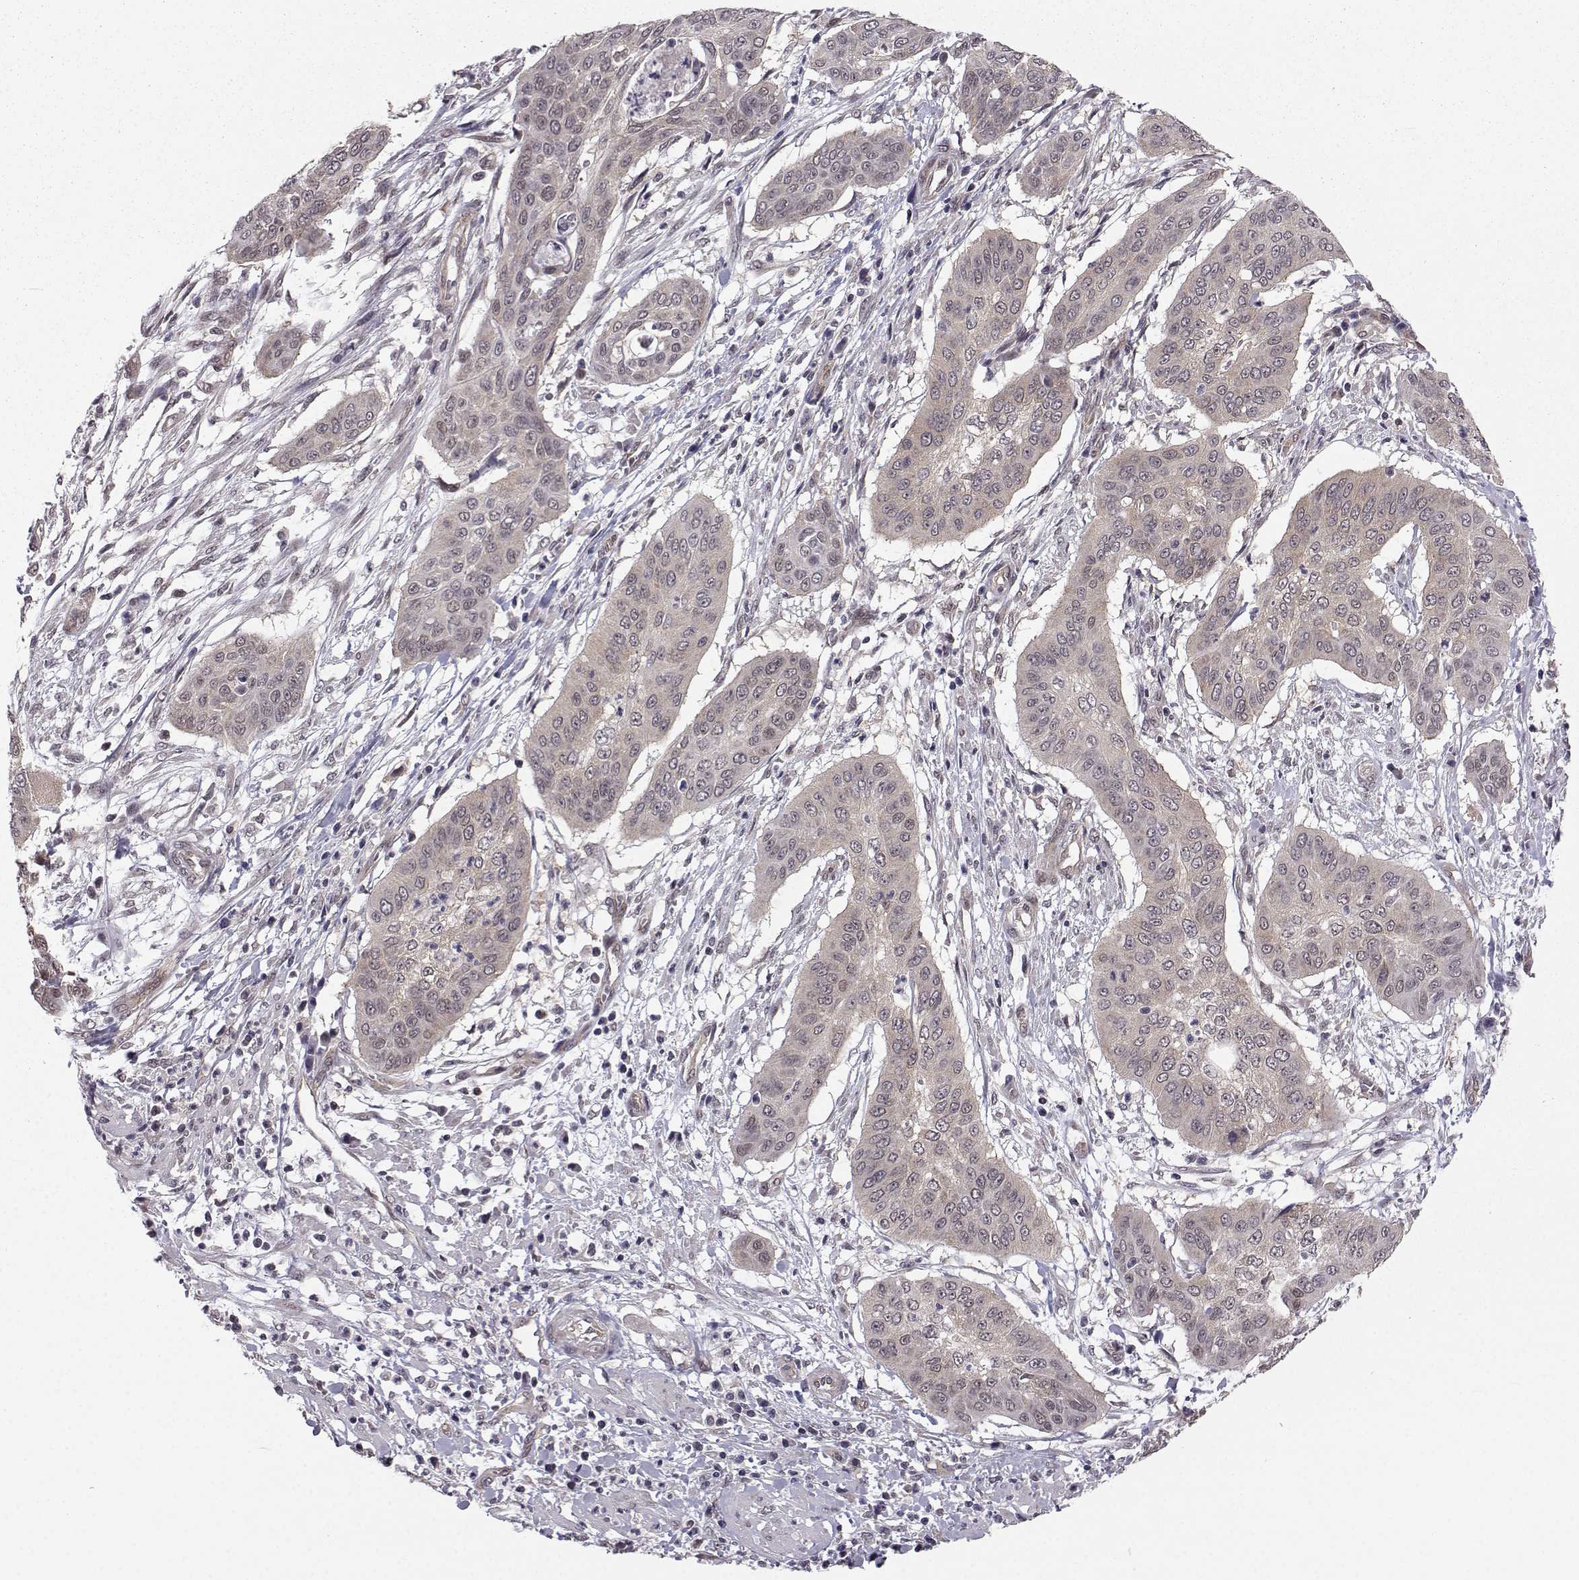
{"staining": {"intensity": "weak", "quantity": "<25%", "location": "cytoplasmic/membranous"}, "tissue": "cervical cancer", "cell_type": "Tumor cells", "image_type": "cancer", "snomed": [{"axis": "morphology", "description": "Squamous cell carcinoma, NOS"}, {"axis": "topography", "description": "Cervix"}], "caption": "Cervical squamous cell carcinoma was stained to show a protein in brown. There is no significant staining in tumor cells. Brightfield microscopy of immunohistochemistry (IHC) stained with DAB (3,3'-diaminobenzidine) (brown) and hematoxylin (blue), captured at high magnification.", "gene": "PKN2", "patient": {"sex": "female", "age": 39}}